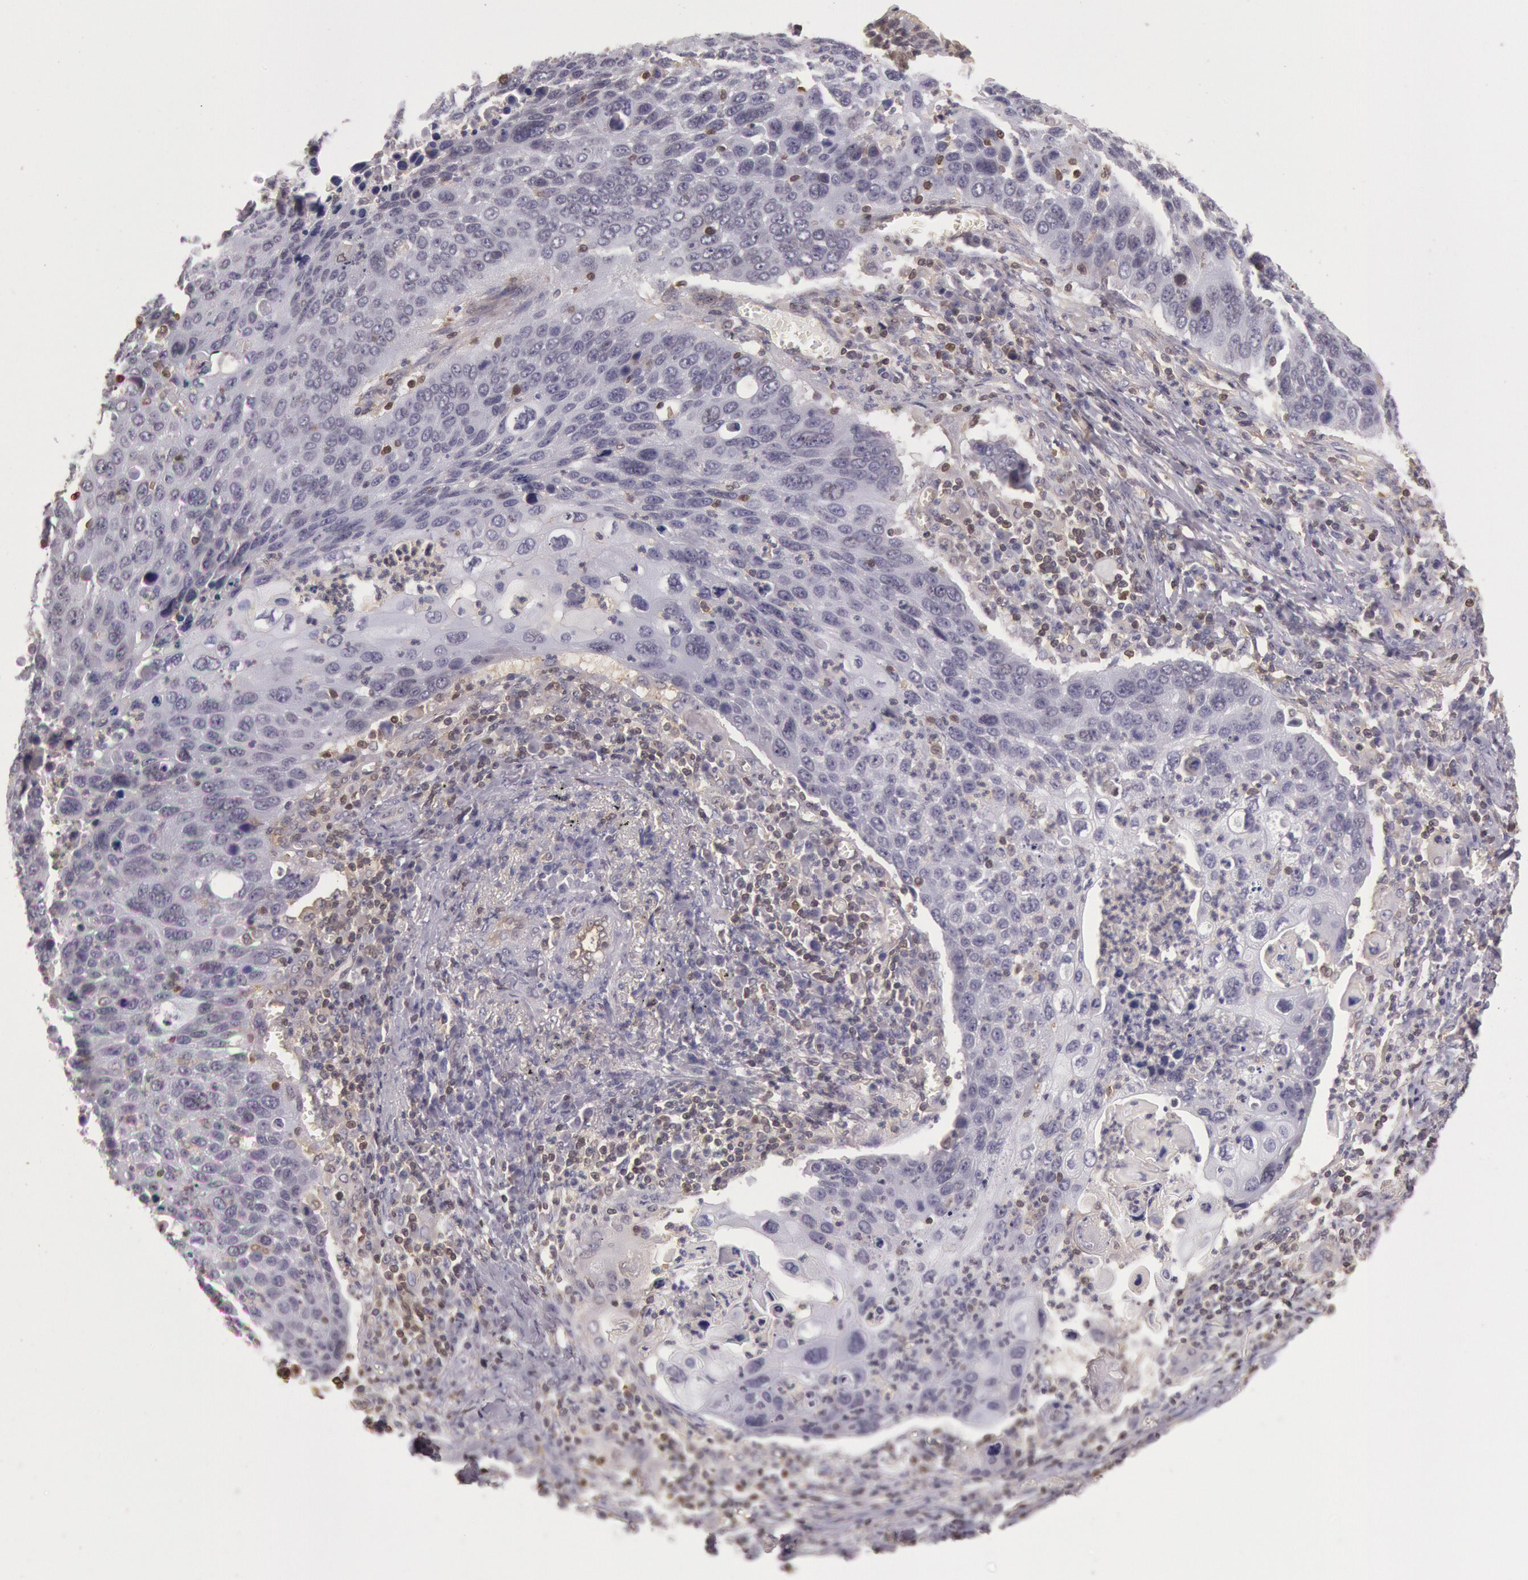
{"staining": {"intensity": "negative", "quantity": "none", "location": "none"}, "tissue": "lung cancer", "cell_type": "Tumor cells", "image_type": "cancer", "snomed": [{"axis": "morphology", "description": "Squamous cell carcinoma, NOS"}, {"axis": "topography", "description": "Lung"}], "caption": "DAB immunohistochemical staining of squamous cell carcinoma (lung) reveals no significant positivity in tumor cells.", "gene": "HIF1A", "patient": {"sex": "male", "age": 68}}